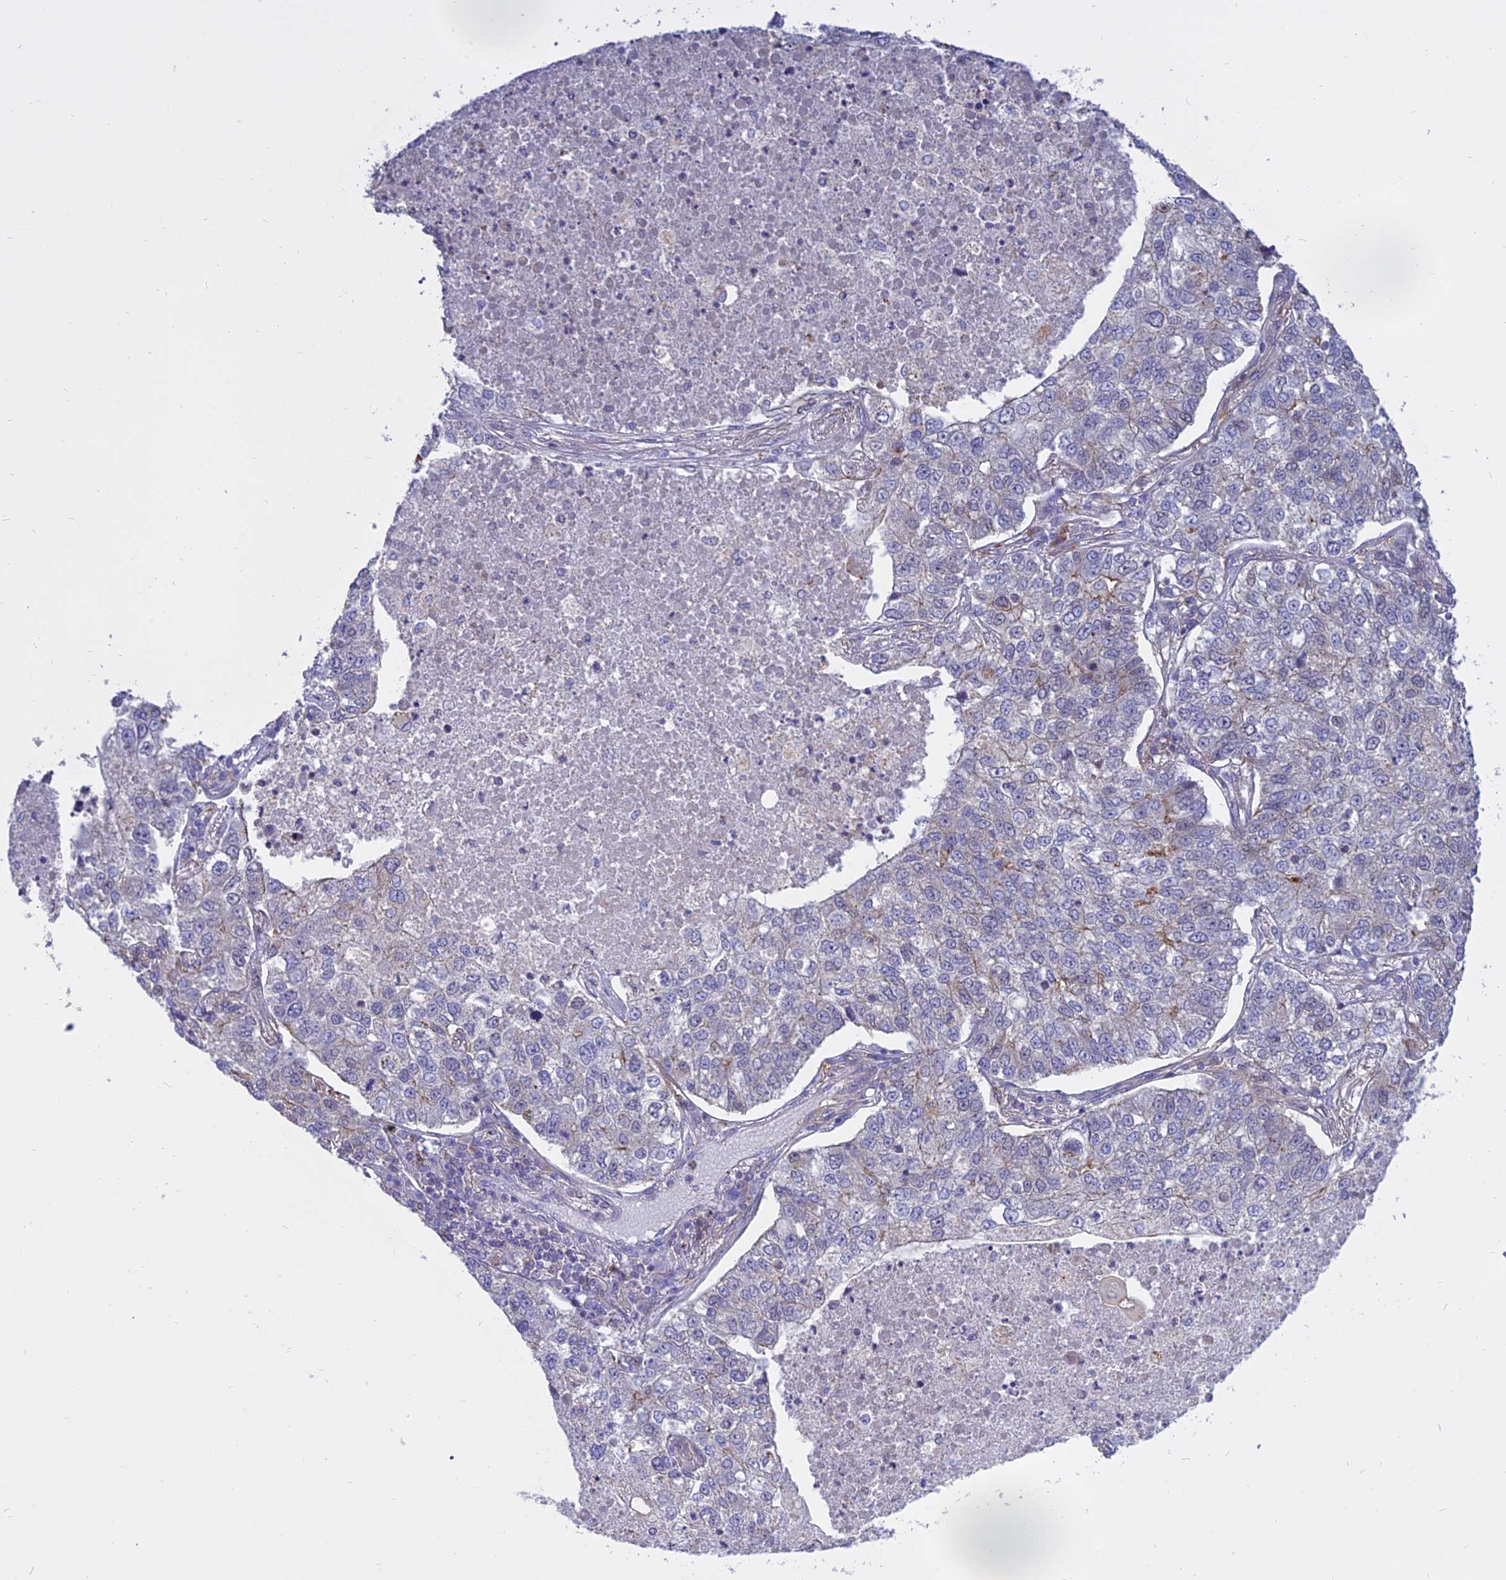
{"staining": {"intensity": "negative", "quantity": "none", "location": "none"}, "tissue": "lung cancer", "cell_type": "Tumor cells", "image_type": "cancer", "snomed": [{"axis": "morphology", "description": "Adenocarcinoma, NOS"}, {"axis": "topography", "description": "Lung"}], "caption": "A histopathology image of lung adenocarcinoma stained for a protein shows no brown staining in tumor cells.", "gene": "CENPV", "patient": {"sex": "male", "age": 49}}